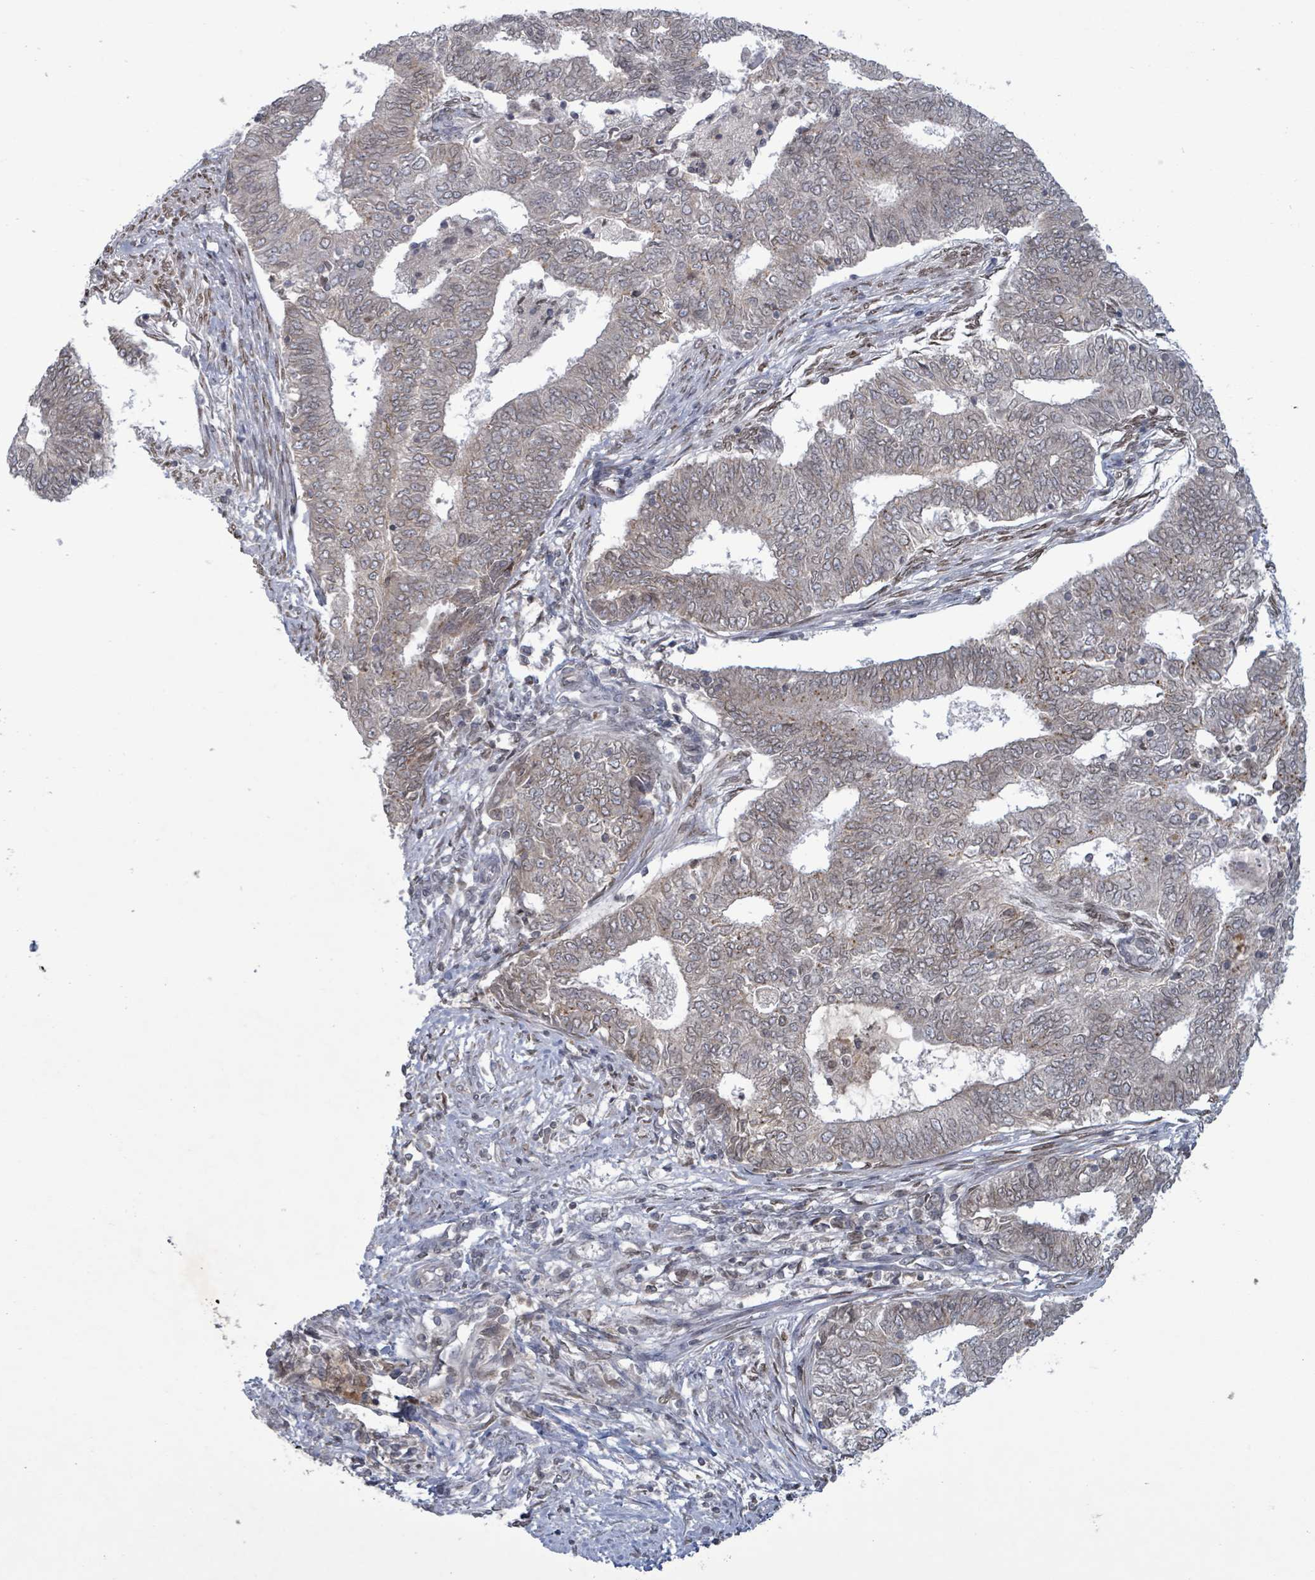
{"staining": {"intensity": "negative", "quantity": "none", "location": "none"}, "tissue": "endometrial cancer", "cell_type": "Tumor cells", "image_type": "cancer", "snomed": [{"axis": "morphology", "description": "Adenocarcinoma, NOS"}, {"axis": "topography", "description": "Endometrium"}], "caption": "Tumor cells are negative for brown protein staining in endometrial adenocarcinoma.", "gene": "GRM8", "patient": {"sex": "female", "age": 62}}